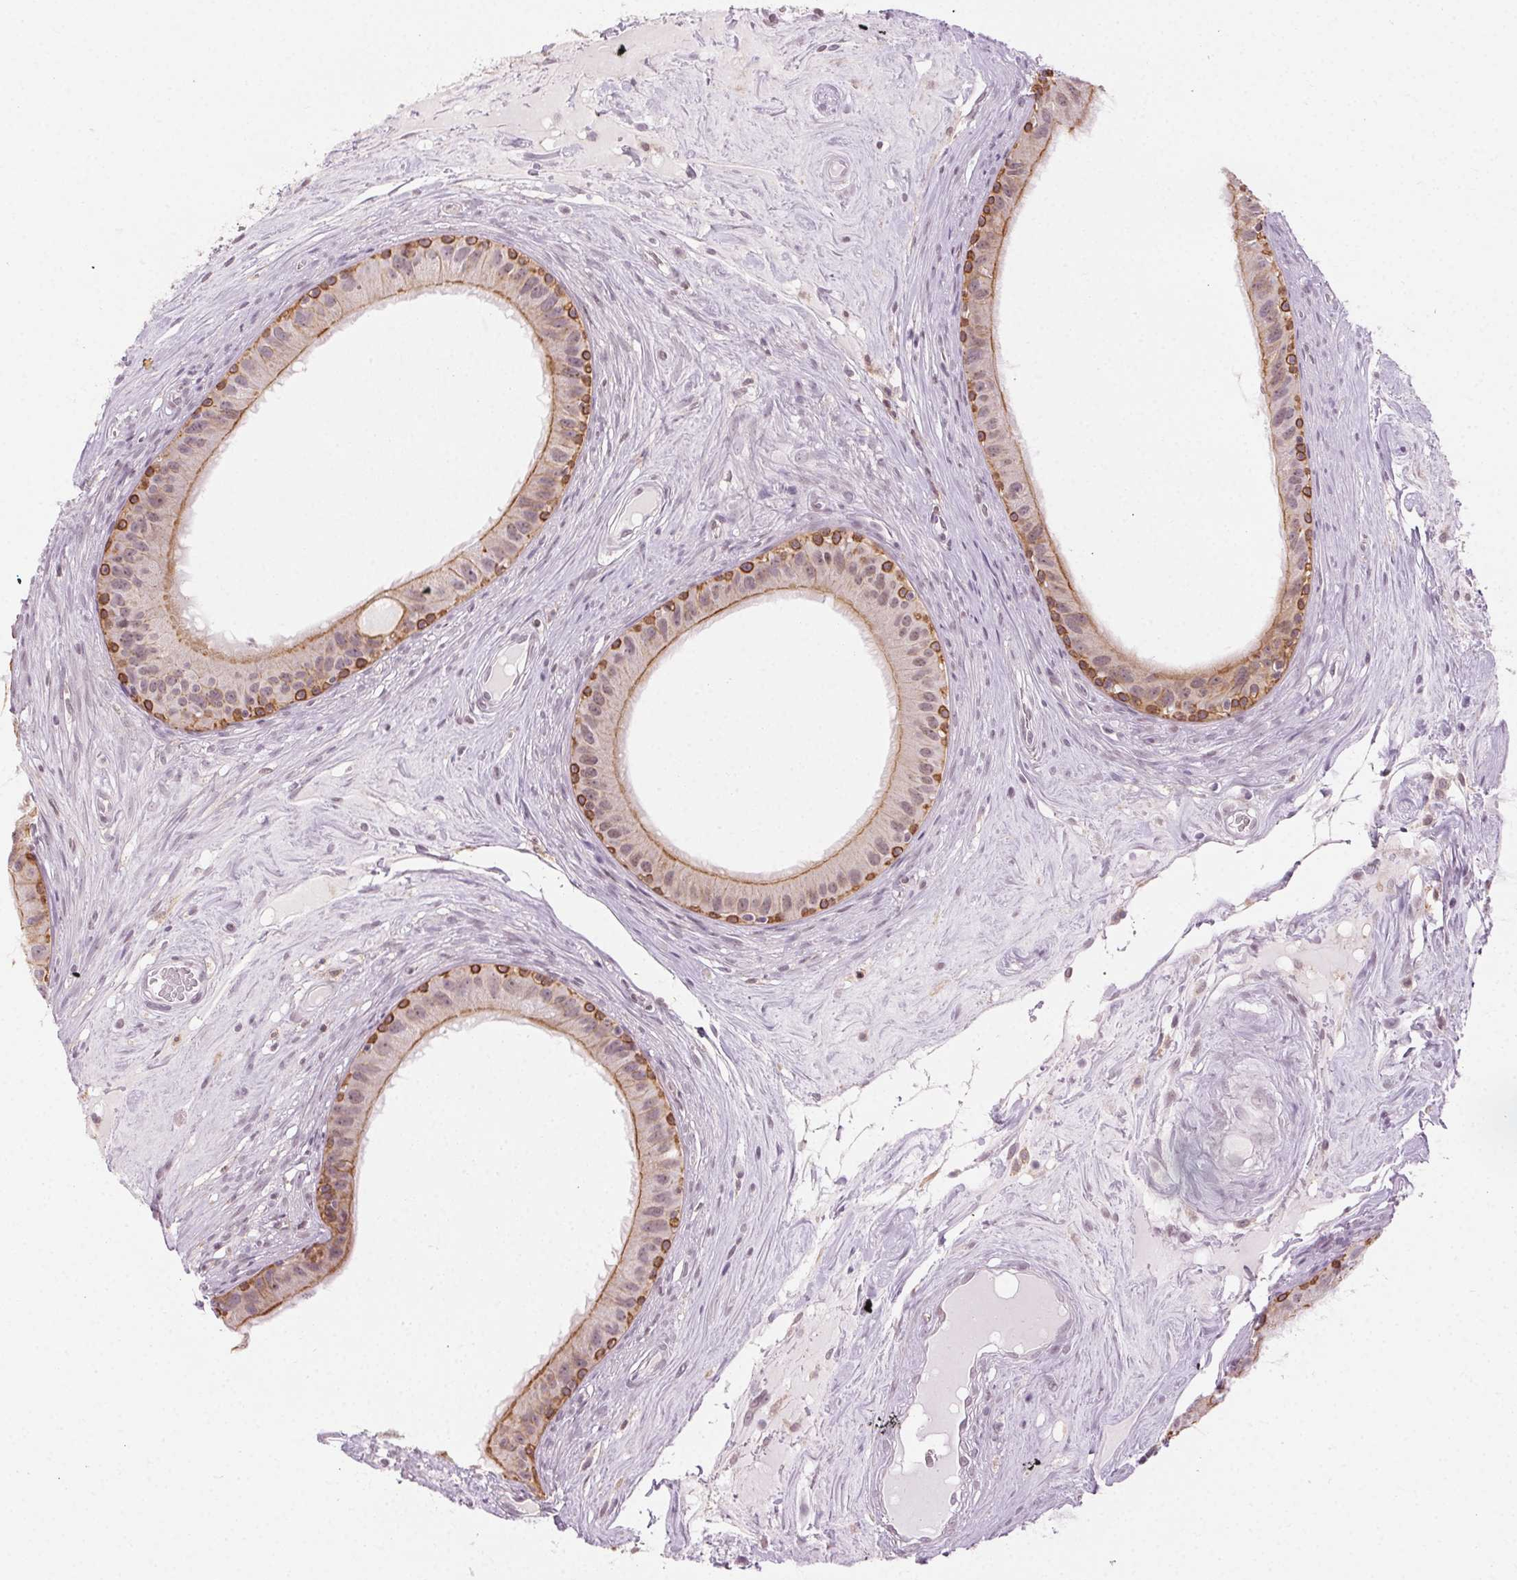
{"staining": {"intensity": "moderate", "quantity": "25%-75%", "location": "cytoplasmic/membranous"}, "tissue": "epididymis", "cell_type": "Glandular cells", "image_type": "normal", "snomed": [{"axis": "morphology", "description": "Normal tissue, NOS"}, {"axis": "topography", "description": "Epididymis"}], "caption": "DAB (3,3'-diaminobenzidine) immunohistochemical staining of unremarkable epididymis demonstrates moderate cytoplasmic/membranous protein positivity in about 25%-75% of glandular cells. Using DAB (3,3'-diaminobenzidine) (brown) and hematoxylin (blue) stains, captured at high magnification using brightfield microscopy.", "gene": "AIF1L", "patient": {"sex": "male", "age": 59}}